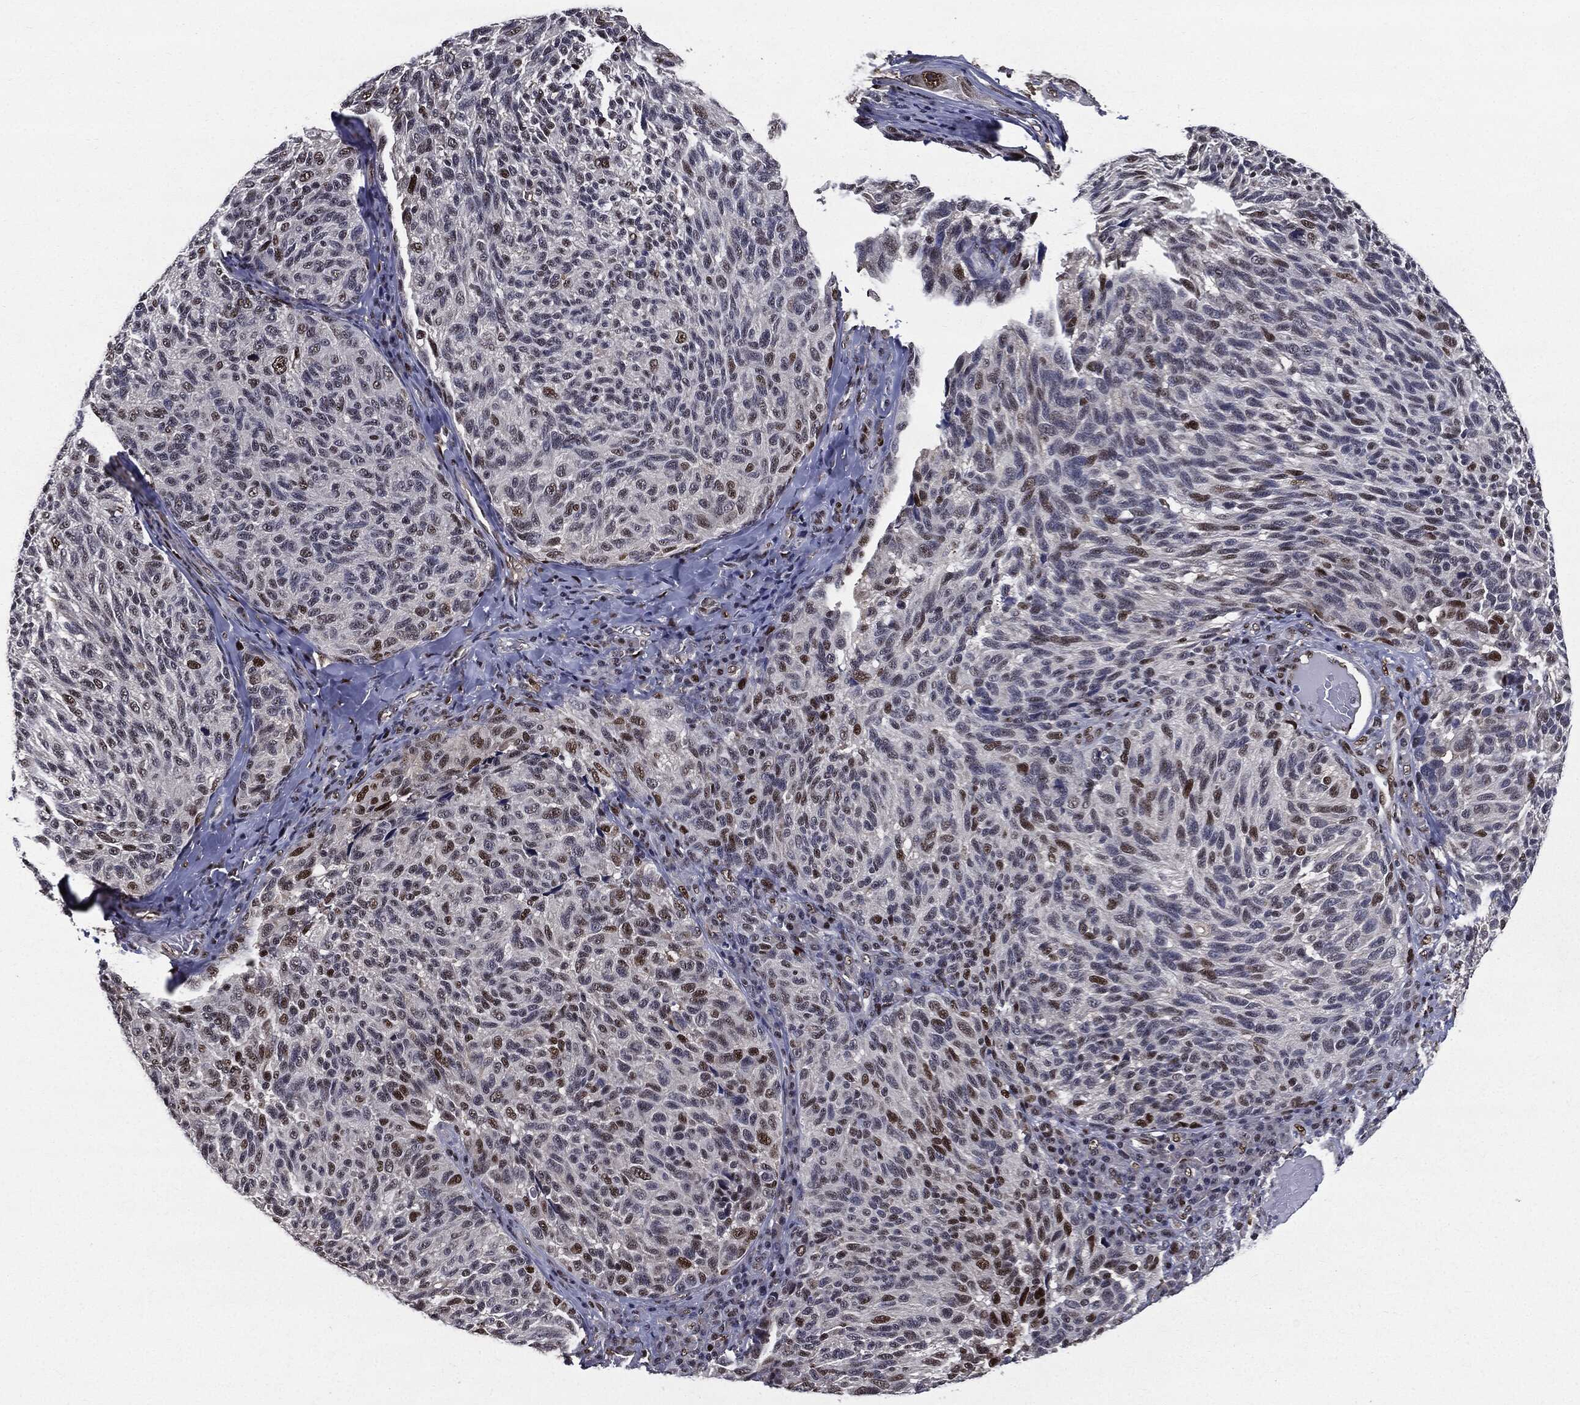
{"staining": {"intensity": "strong", "quantity": "<25%", "location": "nuclear"}, "tissue": "melanoma", "cell_type": "Tumor cells", "image_type": "cancer", "snomed": [{"axis": "morphology", "description": "Malignant melanoma, NOS"}, {"axis": "topography", "description": "Skin"}], "caption": "There is medium levels of strong nuclear positivity in tumor cells of malignant melanoma, as demonstrated by immunohistochemical staining (brown color).", "gene": "JUN", "patient": {"sex": "female", "age": 73}}